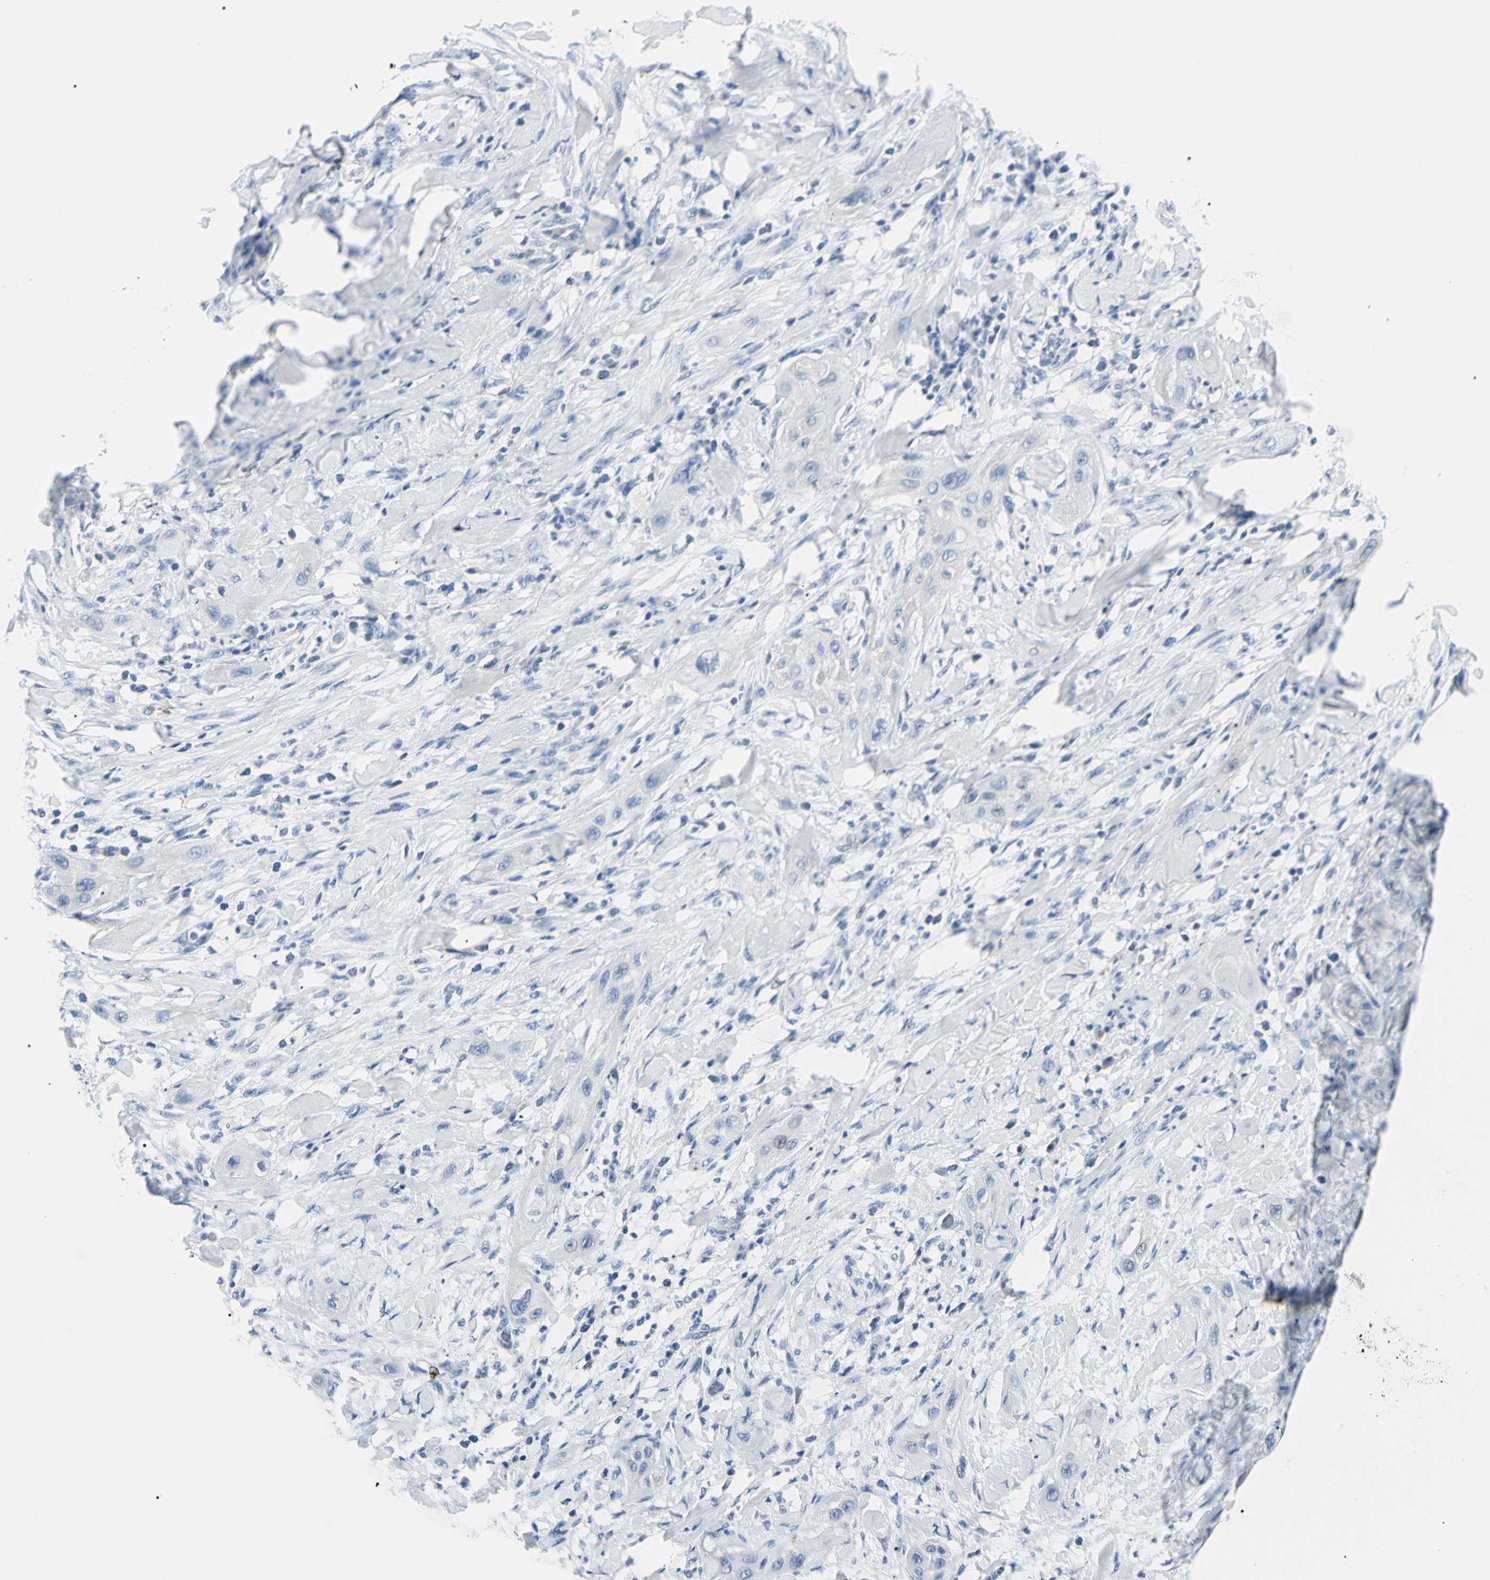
{"staining": {"intensity": "negative", "quantity": "none", "location": "none"}, "tissue": "lung cancer", "cell_type": "Tumor cells", "image_type": "cancer", "snomed": [{"axis": "morphology", "description": "Squamous cell carcinoma, NOS"}, {"axis": "topography", "description": "Lung"}], "caption": "Tumor cells show no significant staining in lung cancer (squamous cell carcinoma).", "gene": "CA2", "patient": {"sex": "female", "age": 47}}